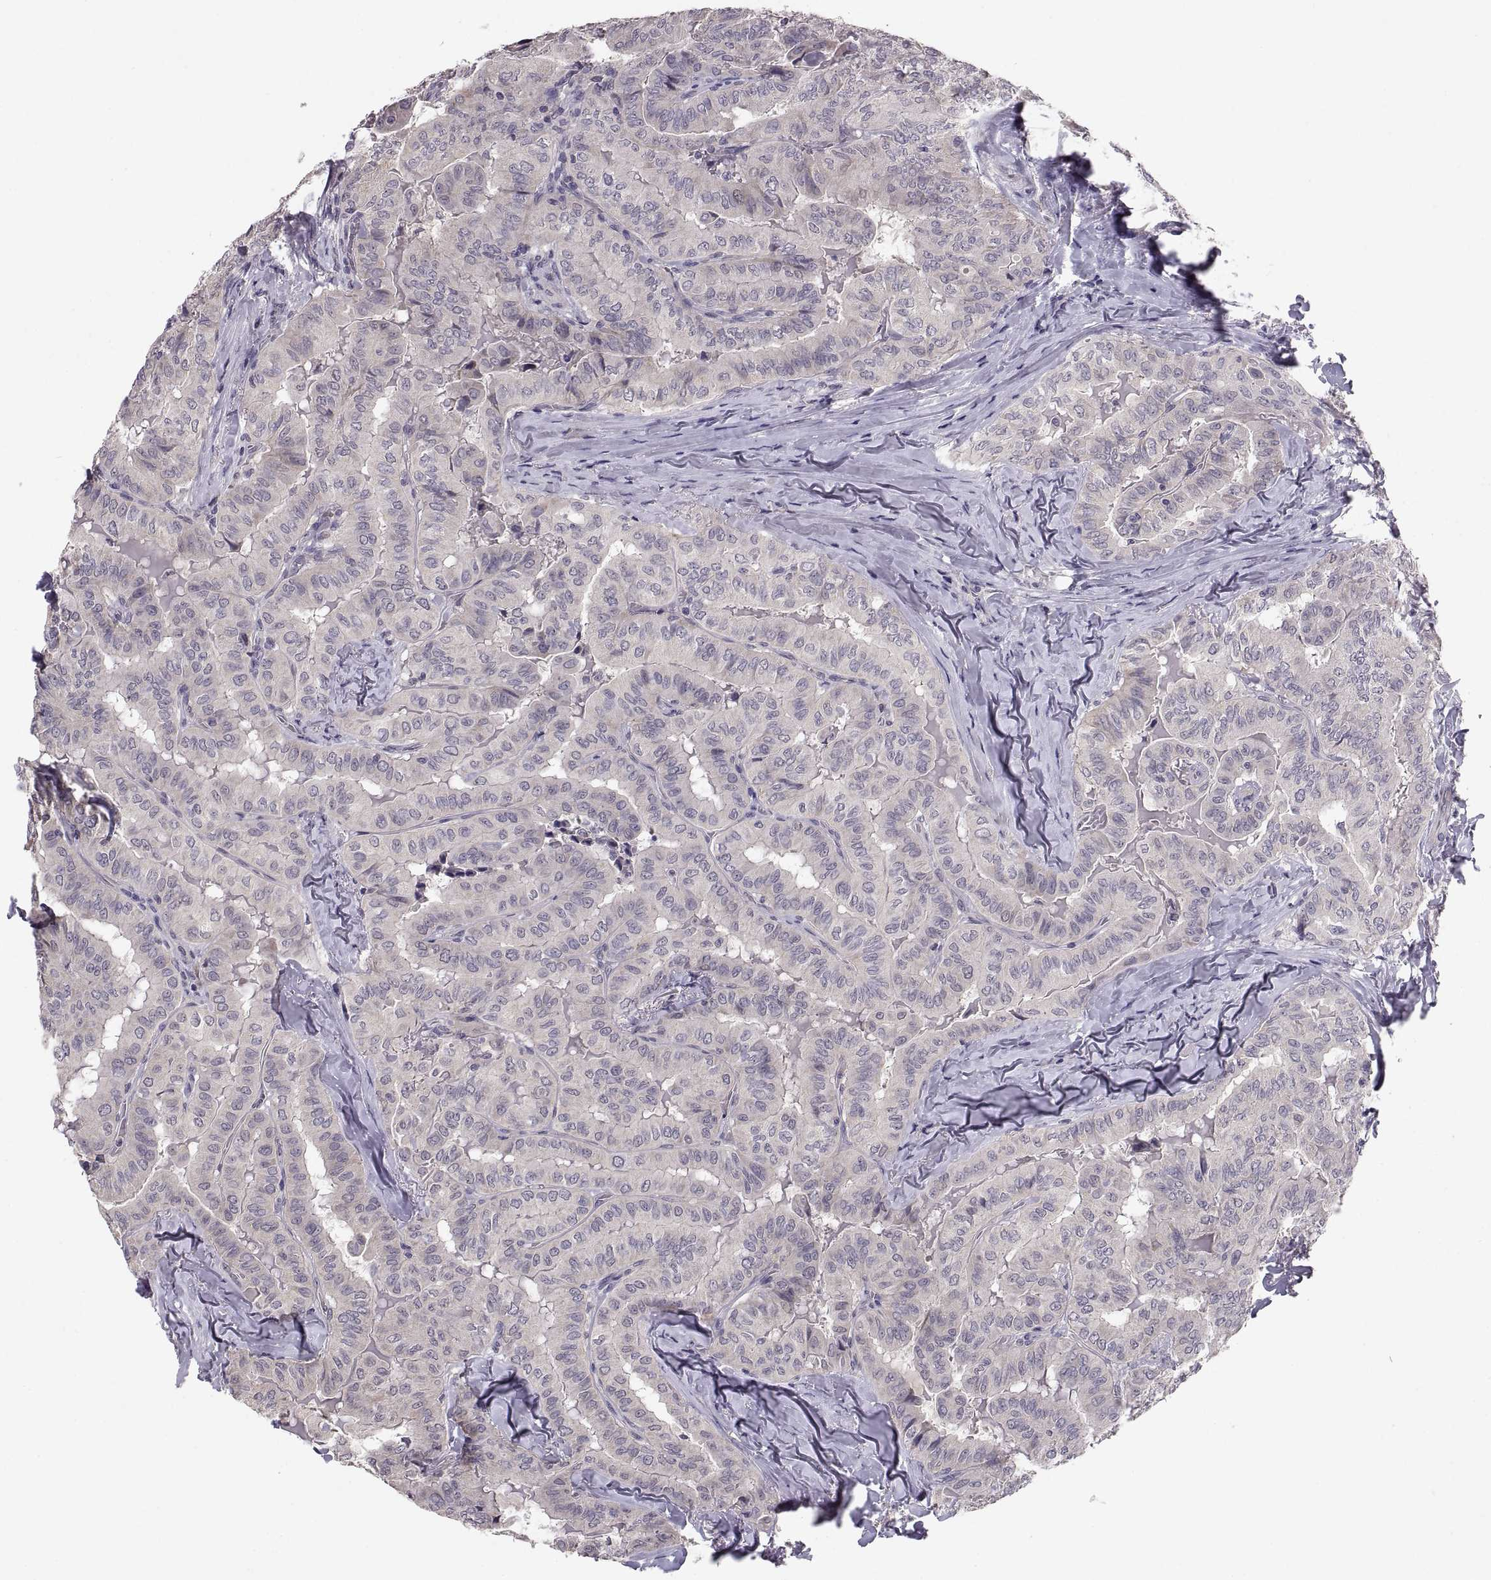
{"staining": {"intensity": "negative", "quantity": "none", "location": "none"}, "tissue": "thyroid cancer", "cell_type": "Tumor cells", "image_type": "cancer", "snomed": [{"axis": "morphology", "description": "Papillary adenocarcinoma, NOS"}, {"axis": "topography", "description": "Thyroid gland"}], "caption": "Papillary adenocarcinoma (thyroid) was stained to show a protein in brown. There is no significant expression in tumor cells.", "gene": "PAX2", "patient": {"sex": "female", "age": 68}}